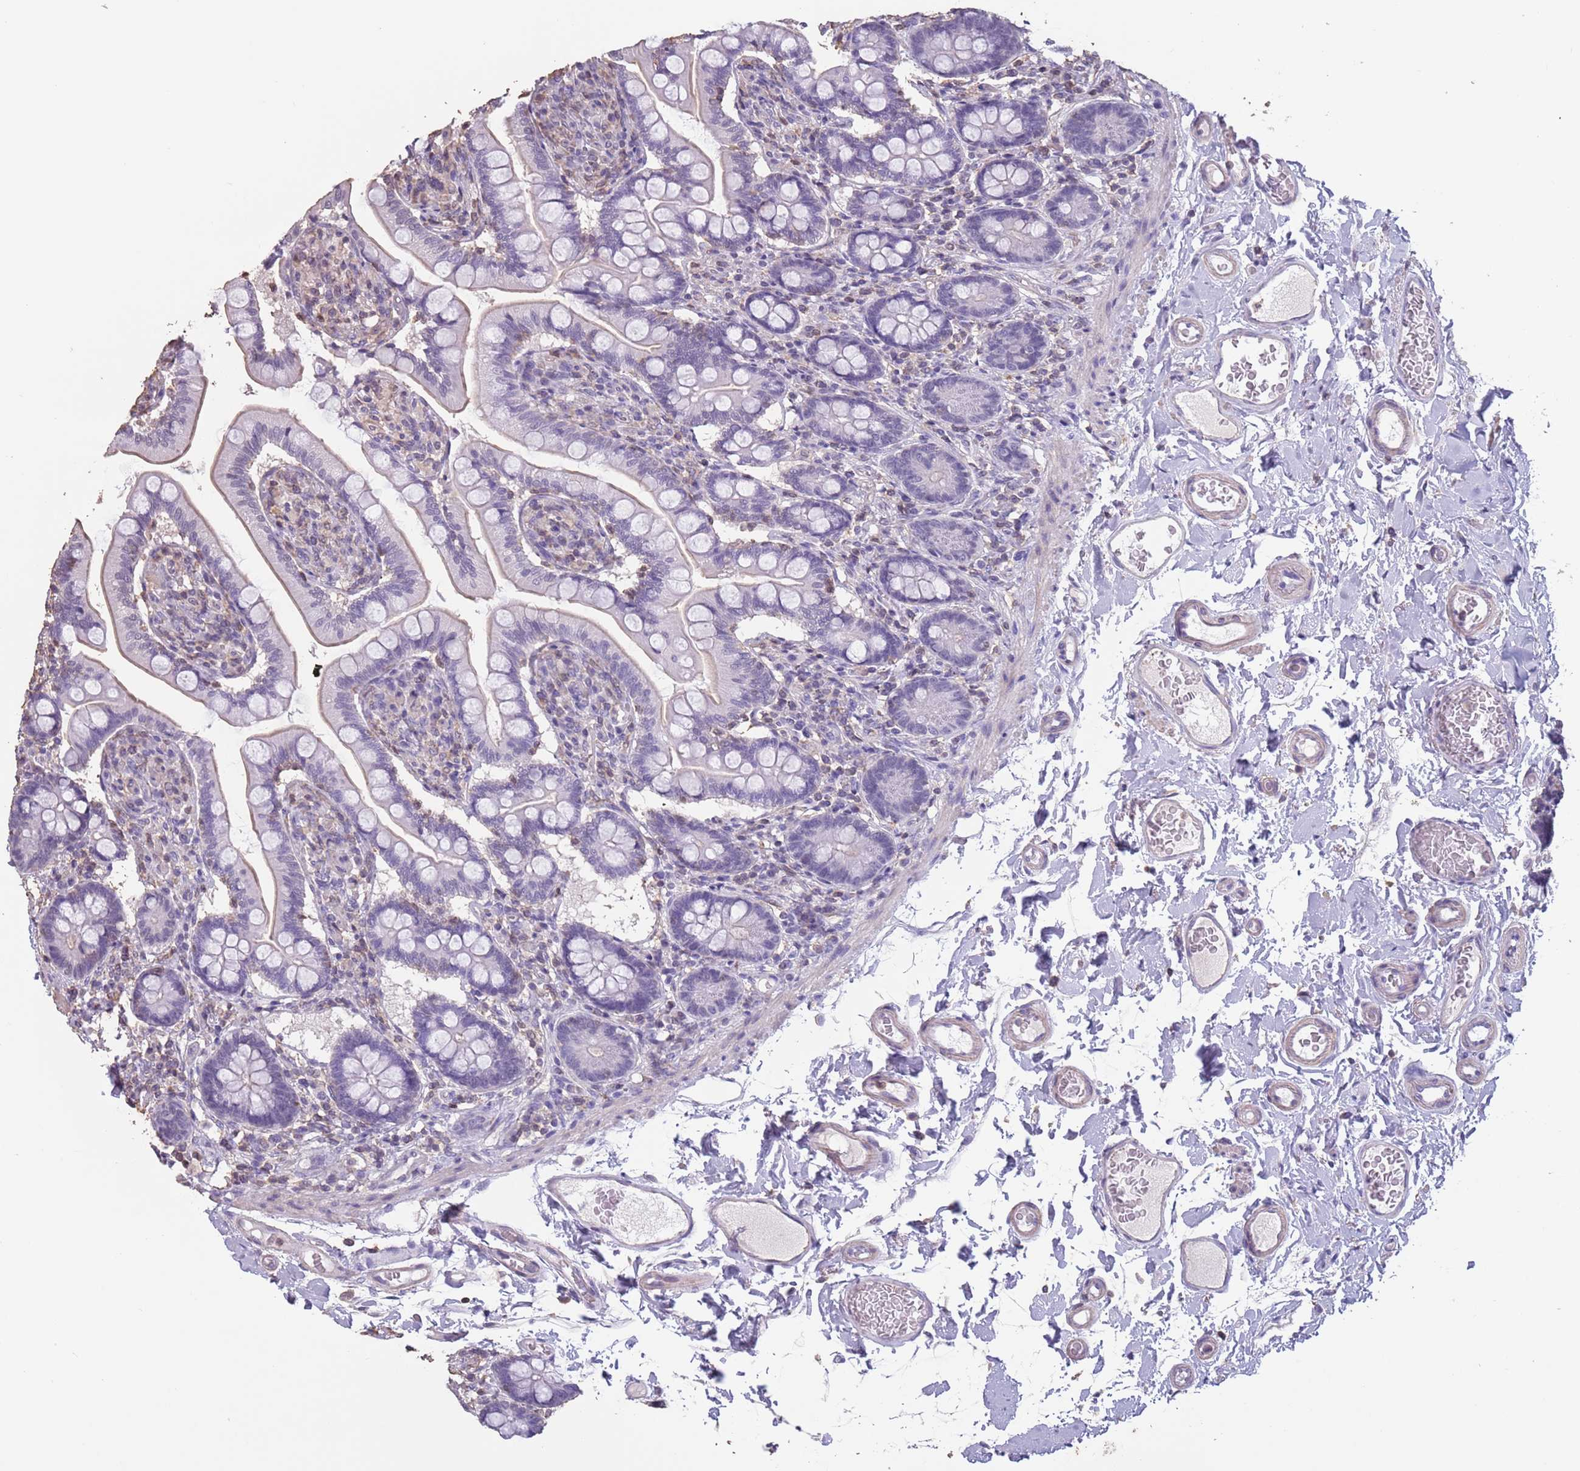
{"staining": {"intensity": "weak", "quantity": "<25%", "location": "cytoplasmic/membranous"}, "tissue": "small intestine", "cell_type": "Glandular cells", "image_type": "normal", "snomed": [{"axis": "morphology", "description": "Normal tissue, NOS"}, {"axis": "topography", "description": "Small intestine"}], "caption": "DAB immunohistochemical staining of normal small intestine demonstrates no significant expression in glandular cells.", "gene": "SUN5", "patient": {"sex": "female", "age": 64}}